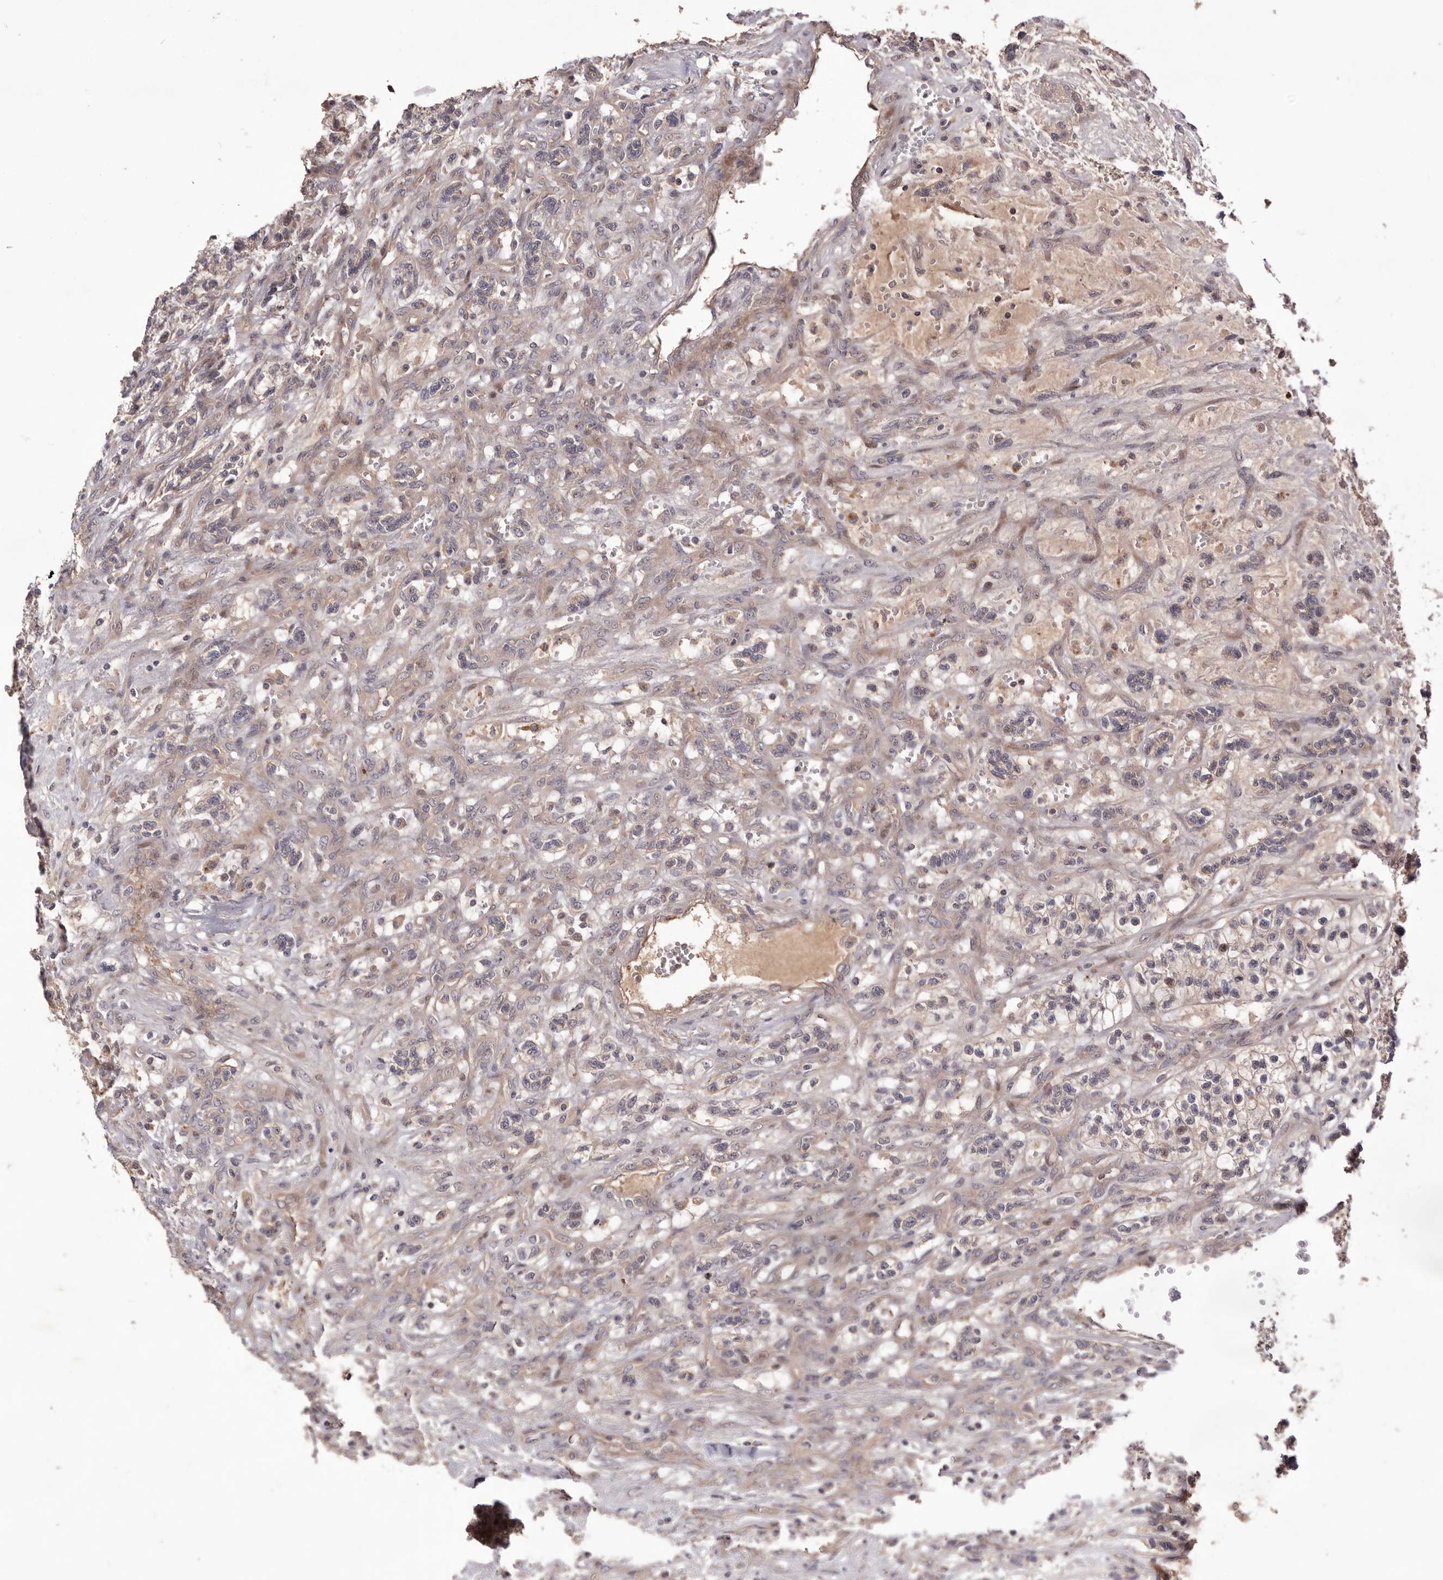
{"staining": {"intensity": "weak", "quantity": ">75%", "location": "cytoplasmic/membranous"}, "tissue": "renal cancer", "cell_type": "Tumor cells", "image_type": "cancer", "snomed": [{"axis": "morphology", "description": "Adenocarcinoma, NOS"}, {"axis": "topography", "description": "Kidney"}], "caption": "Brown immunohistochemical staining in human renal cancer displays weak cytoplasmic/membranous positivity in approximately >75% of tumor cells.", "gene": "DOP1A", "patient": {"sex": "female", "age": 57}}